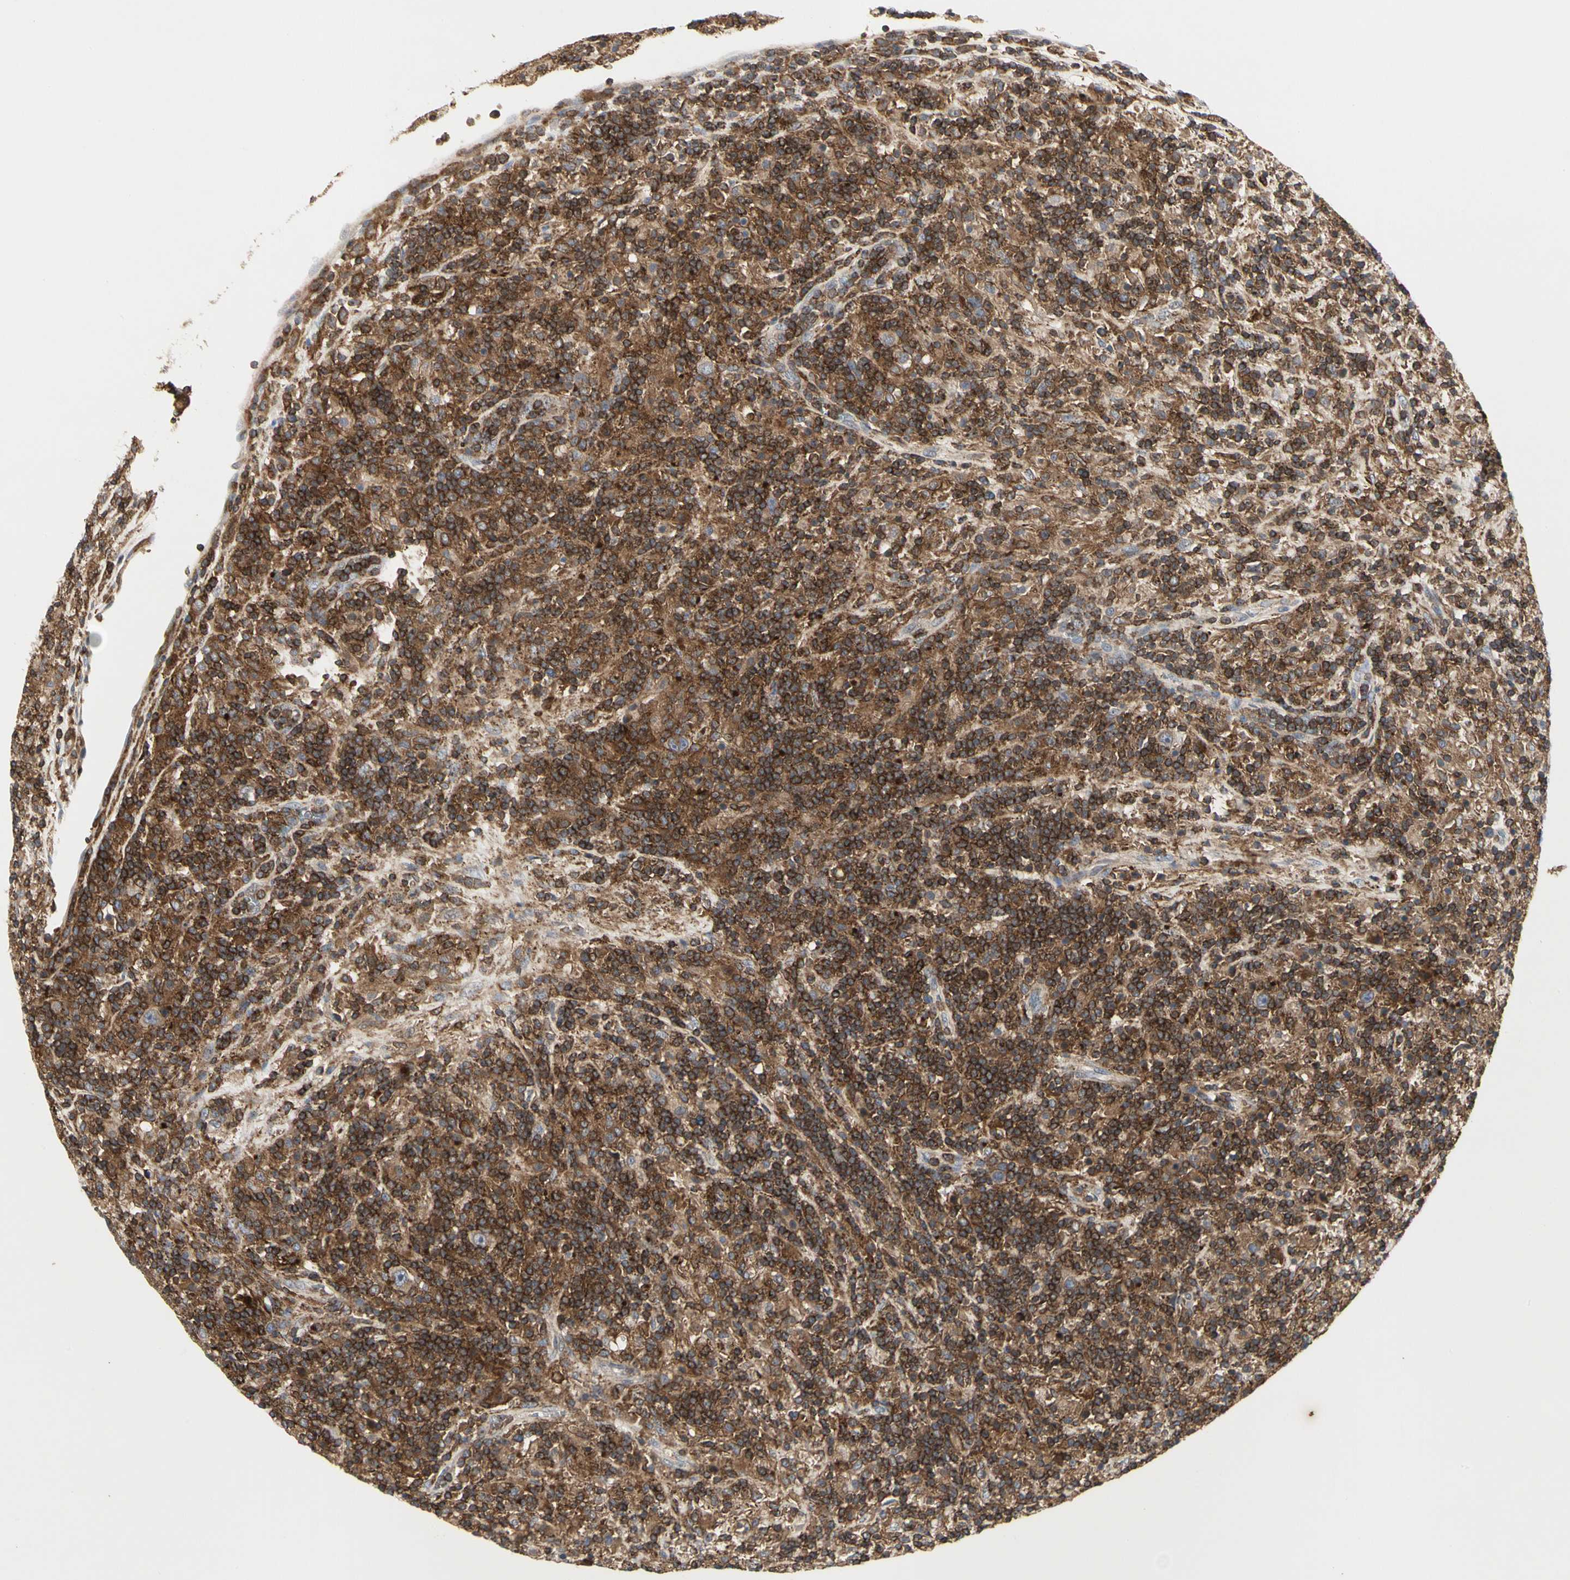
{"staining": {"intensity": "weak", "quantity": ">75%", "location": "cytoplasmic/membranous"}, "tissue": "lymphoma", "cell_type": "Tumor cells", "image_type": "cancer", "snomed": [{"axis": "morphology", "description": "Hodgkin's disease, NOS"}, {"axis": "topography", "description": "Lymph node"}], "caption": "Hodgkin's disease stained with DAB (3,3'-diaminobenzidine) immunohistochemistry (IHC) exhibits low levels of weak cytoplasmic/membranous positivity in approximately >75% of tumor cells.", "gene": "NAPG", "patient": {"sex": "male", "age": 70}}